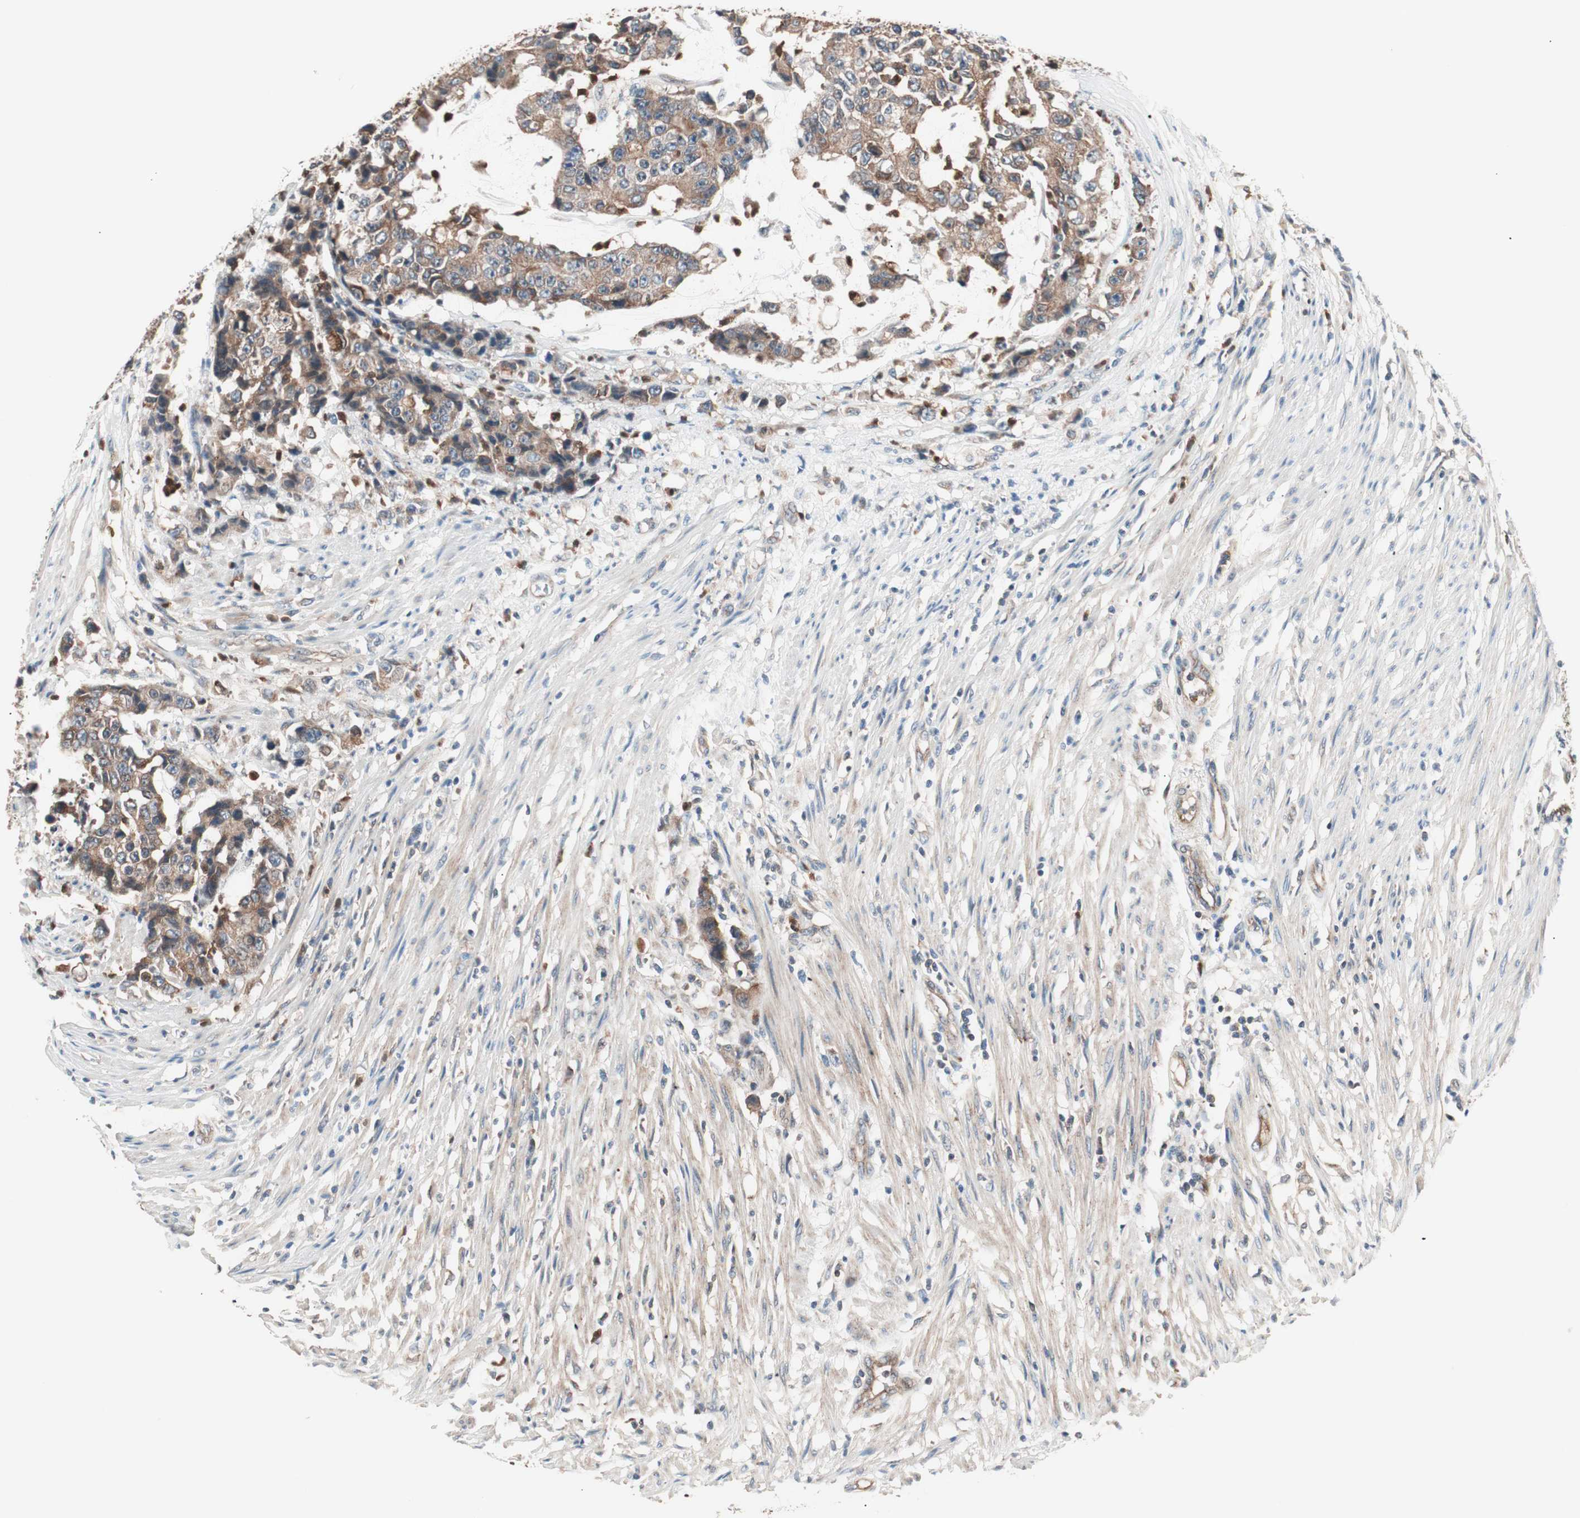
{"staining": {"intensity": "moderate", "quantity": ">75%", "location": "cytoplasmic/membranous"}, "tissue": "colorectal cancer", "cell_type": "Tumor cells", "image_type": "cancer", "snomed": [{"axis": "morphology", "description": "Adenocarcinoma, NOS"}, {"axis": "topography", "description": "Colon"}], "caption": "There is medium levels of moderate cytoplasmic/membranous staining in tumor cells of colorectal cancer (adenocarcinoma), as demonstrated by immunohistochemical staining (brown color).", "gene": "TSG101", "patient": {"sex": "female", "age": 86}}